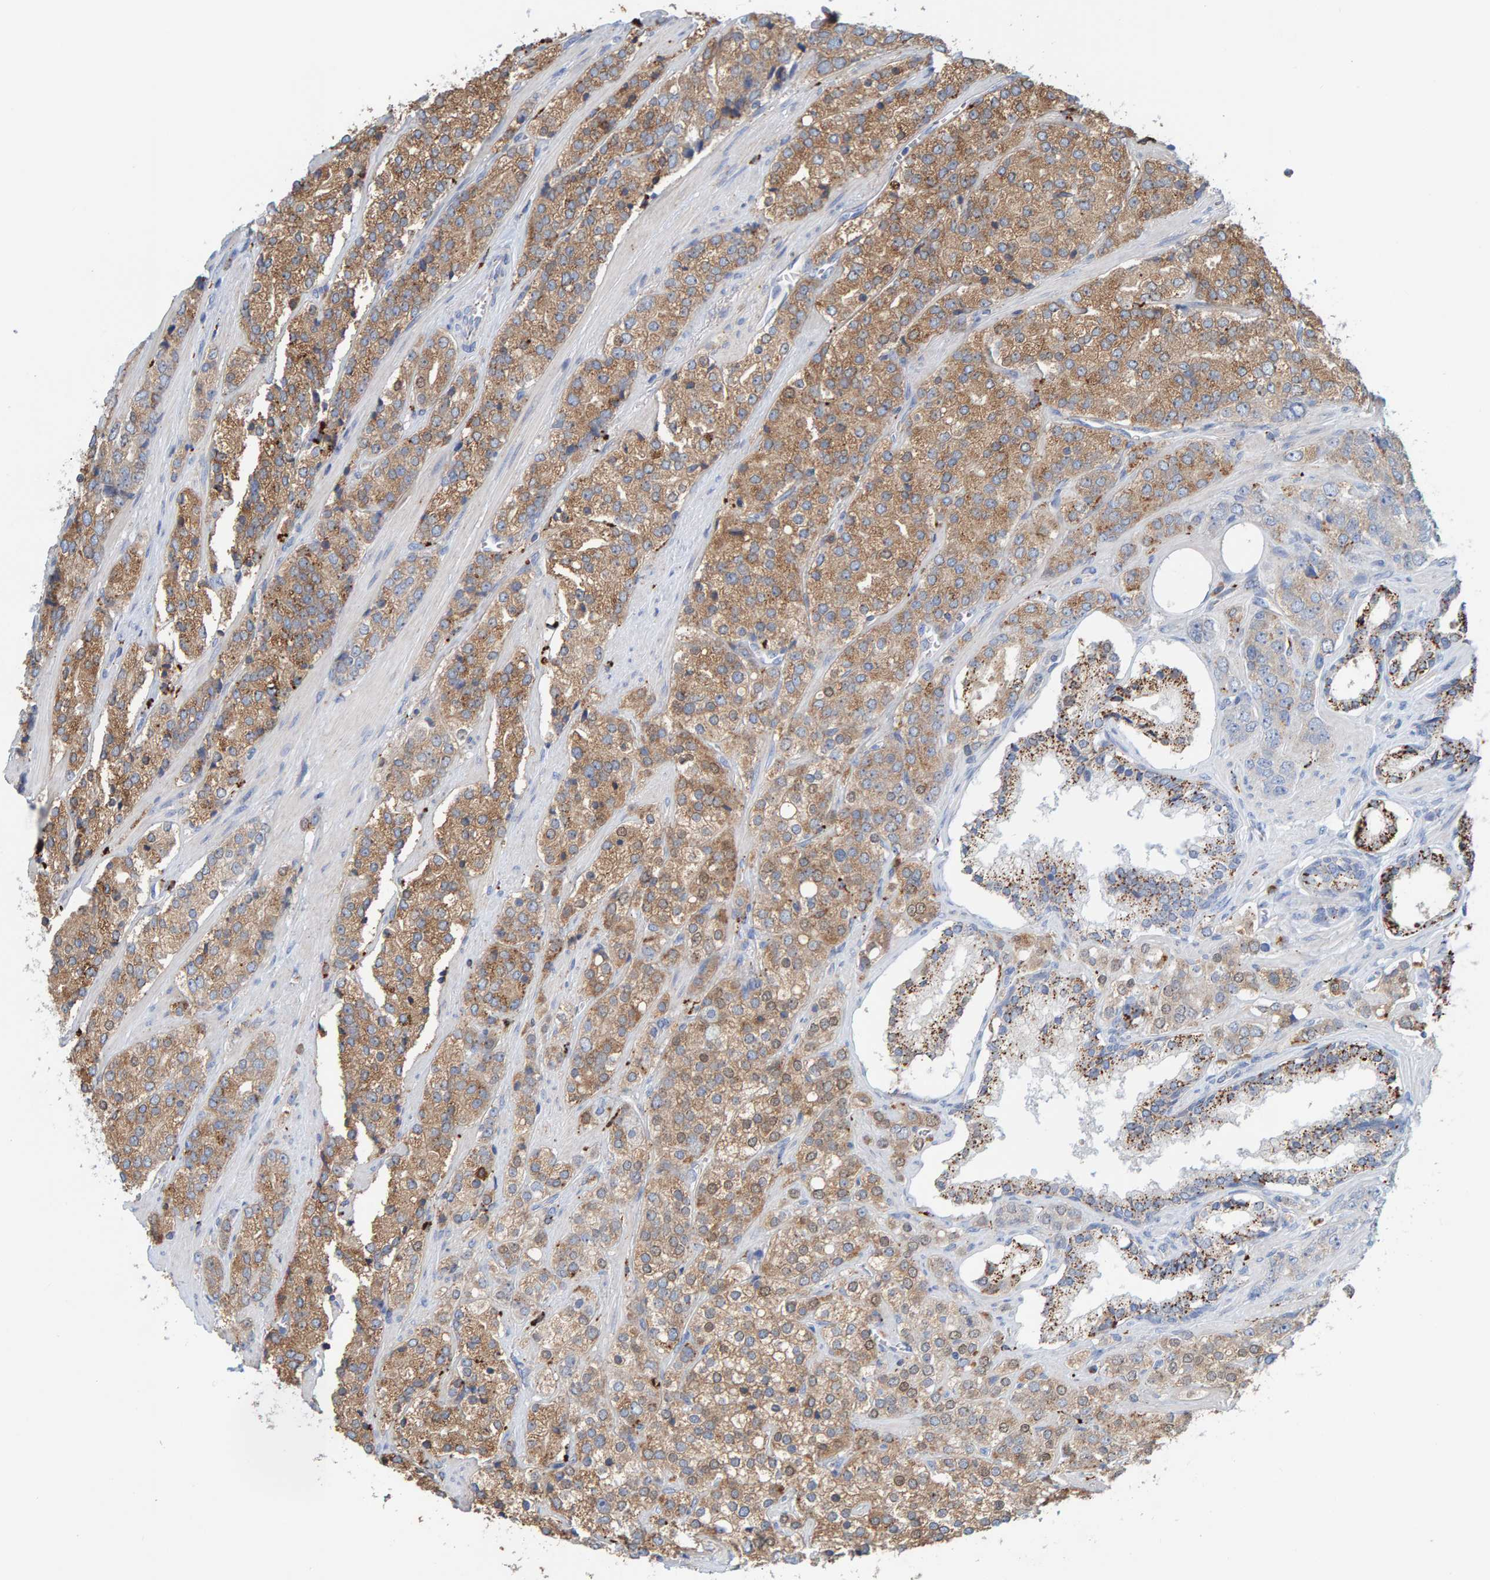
{"staining": {"intensity": "moderate", "quantity": ">75%", "location": "cytoplasmic/membranous"}, "tissue": "prostate cancer", "cell_type": "Tumor cells", "image_type": "cancer", "snomed": [{"axis": "morphology", "description": "Adenocarcinoma, High grade"}, {"axis": "topography", "description": "Prostate"}], "caption": "Brown immunohistochemical staining in high-grade adenocarcinoma (prostate) shows moderate cytoplasmic/membranous expression in about >75% of tumor cells.", "gene": "BIN3", "patient": {"sex": "male", "age": 71}}